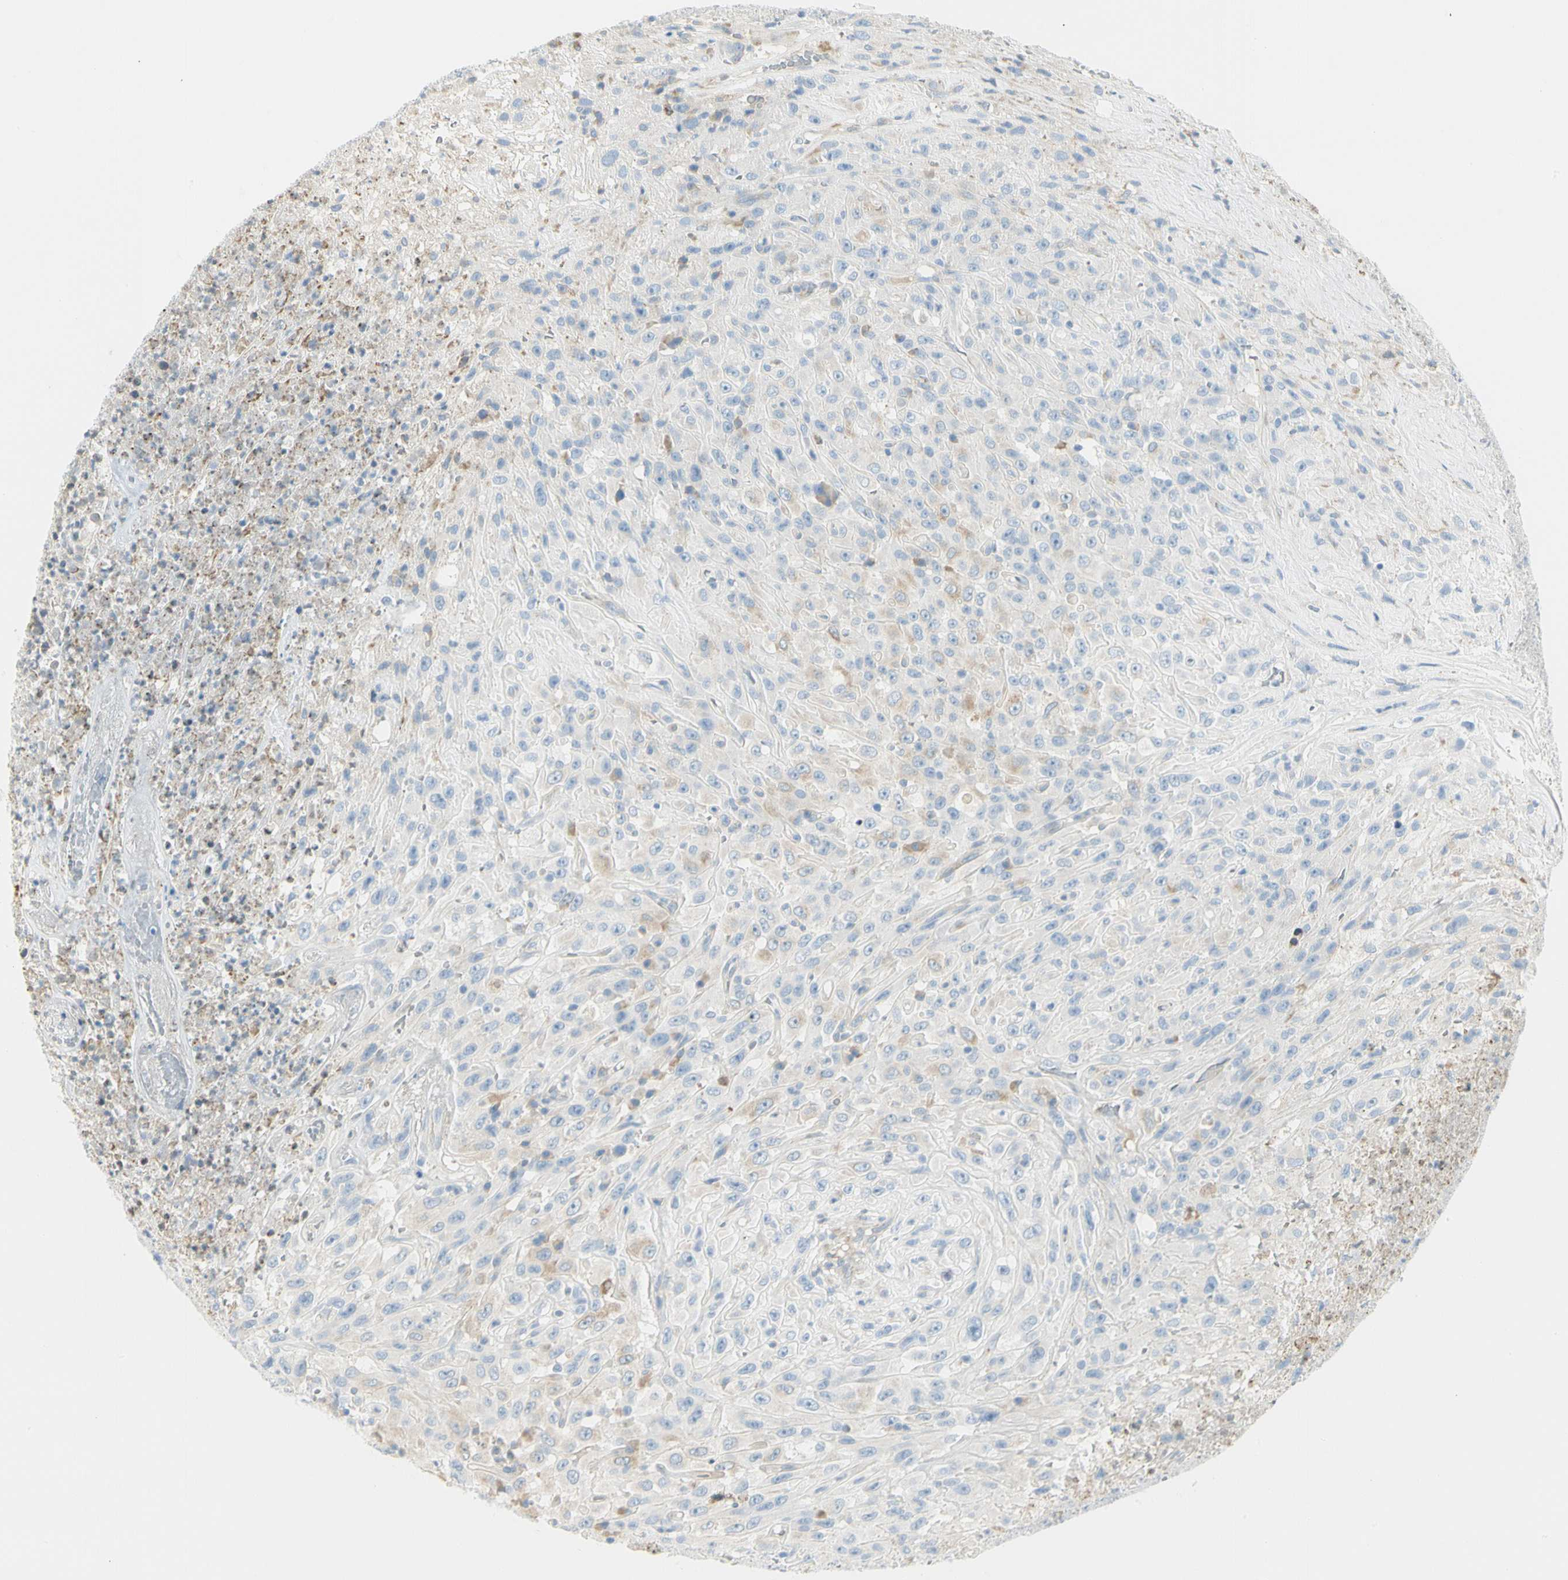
{"staining": {"intensity": "negative", "quantity": "none", "location": "none"}, "tissue": "urothelial cancer", "cell_type": "Tumor cells", "image_type": "cancer", "snomed": [{"axis": "morphology", "description": "Urothelial carcinoma, High grade"}, {"axis": "topography", "description": "Urinary bladder"}], "caption": "The photomicrograph displays no staining of tumor cells in urothelial cancer. Brightfield microscopy of immunohistochemistry stained with DAB (brown) and hematoxylin (blue), captured at high magnification.", "gene": "TNFSF11", "patient": {"sex": "male", "age": 66}}